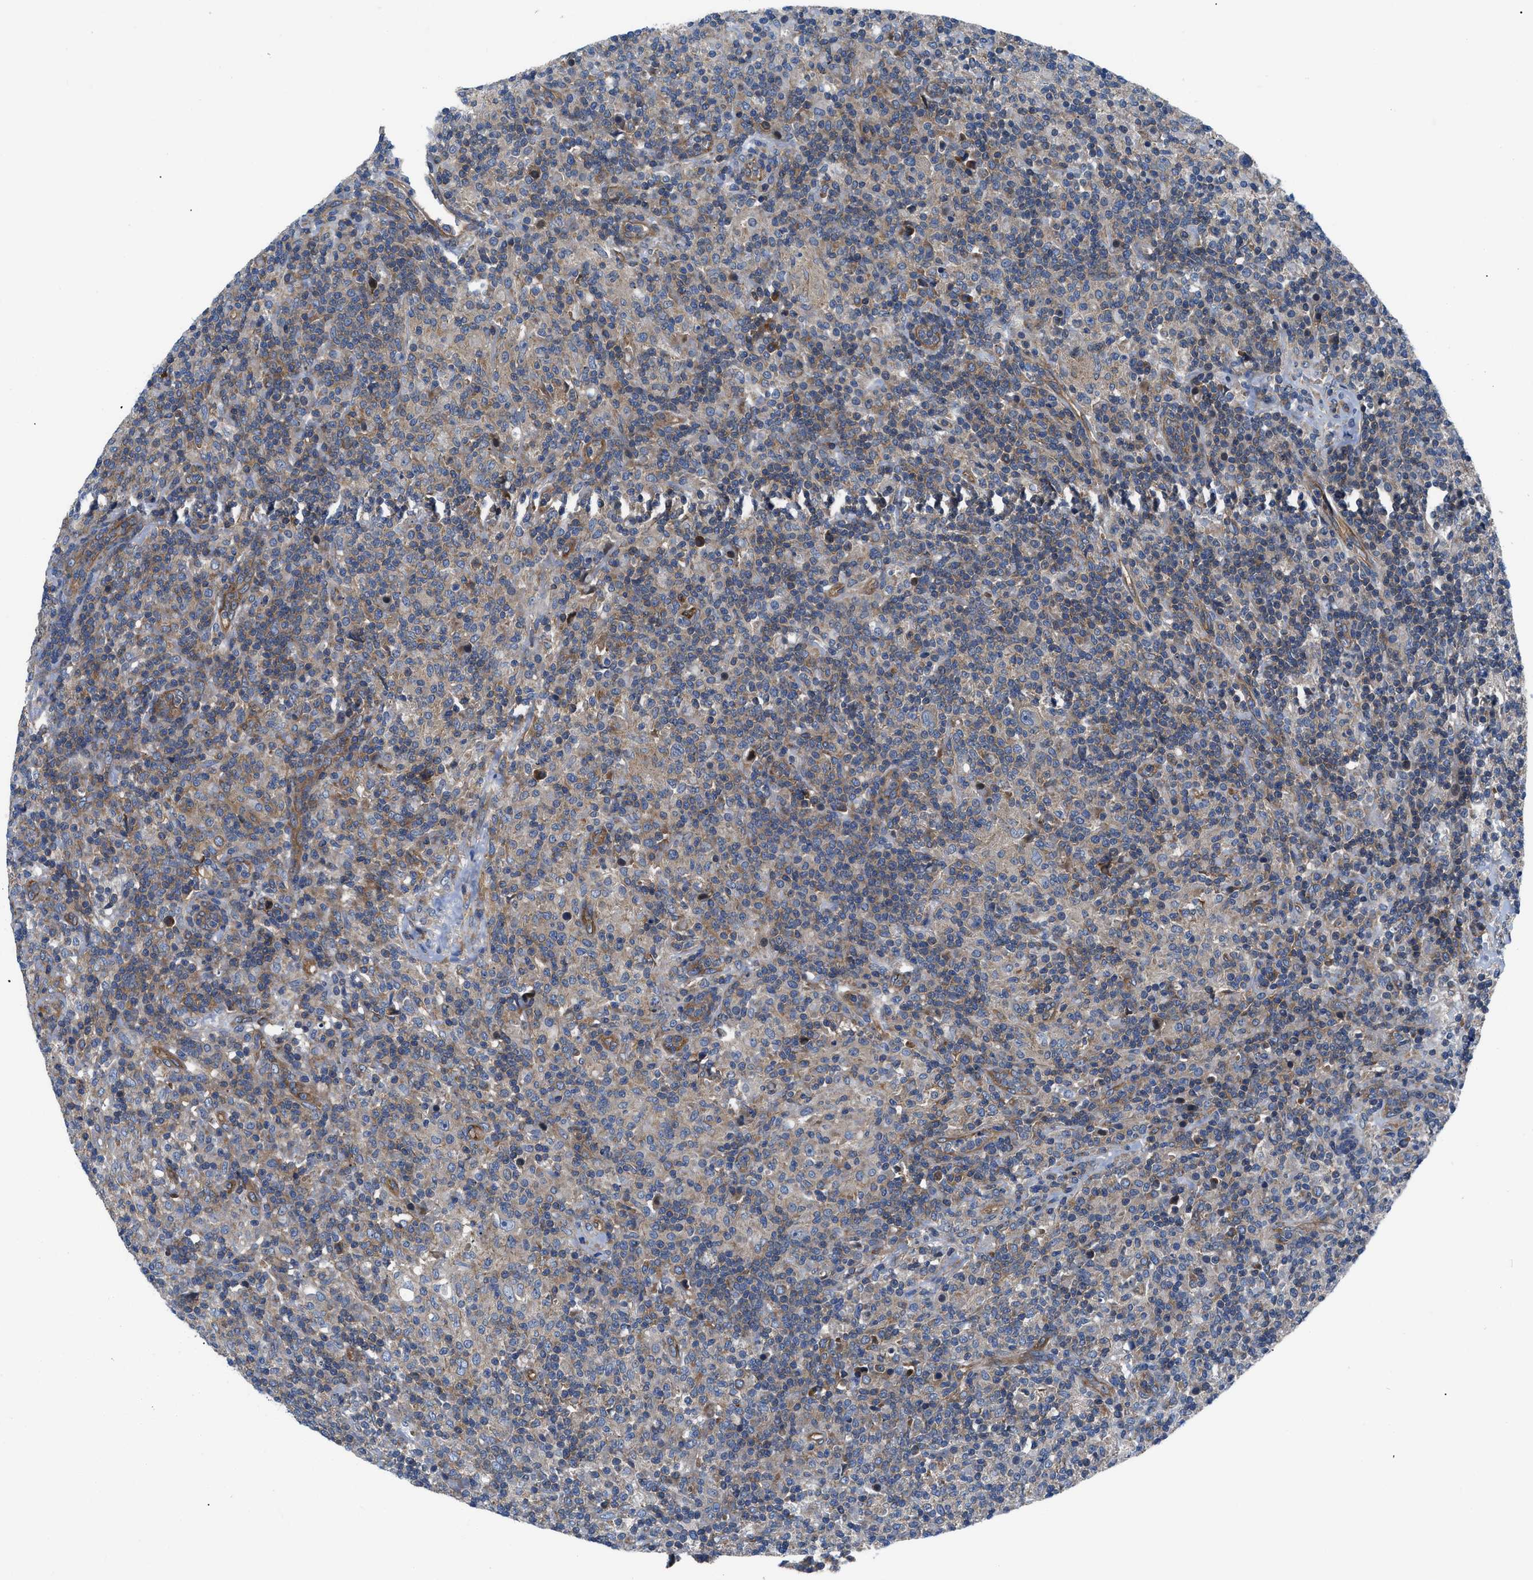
{"staining": {"intensity": "weak", "quantity": "25%-75%", "location": "cytoplasmic/membranous"}, "tissue": "lymphoma", "cell_type": "Tumor cells", "image_type": "cancer", "snomed": [{"axis": "morphology", "description": "Hodgkin's disease, NOS"}, {"axis": "topography", "description": "Lymph node"}], "caption": "A low amount of weak cytoplasmic/membranous positivity is present in approximately 25%-75% of tumor cells in lymphoma tissue.", "gene": "TRIP4", "patient": {"sex": "male", "age": 70}}